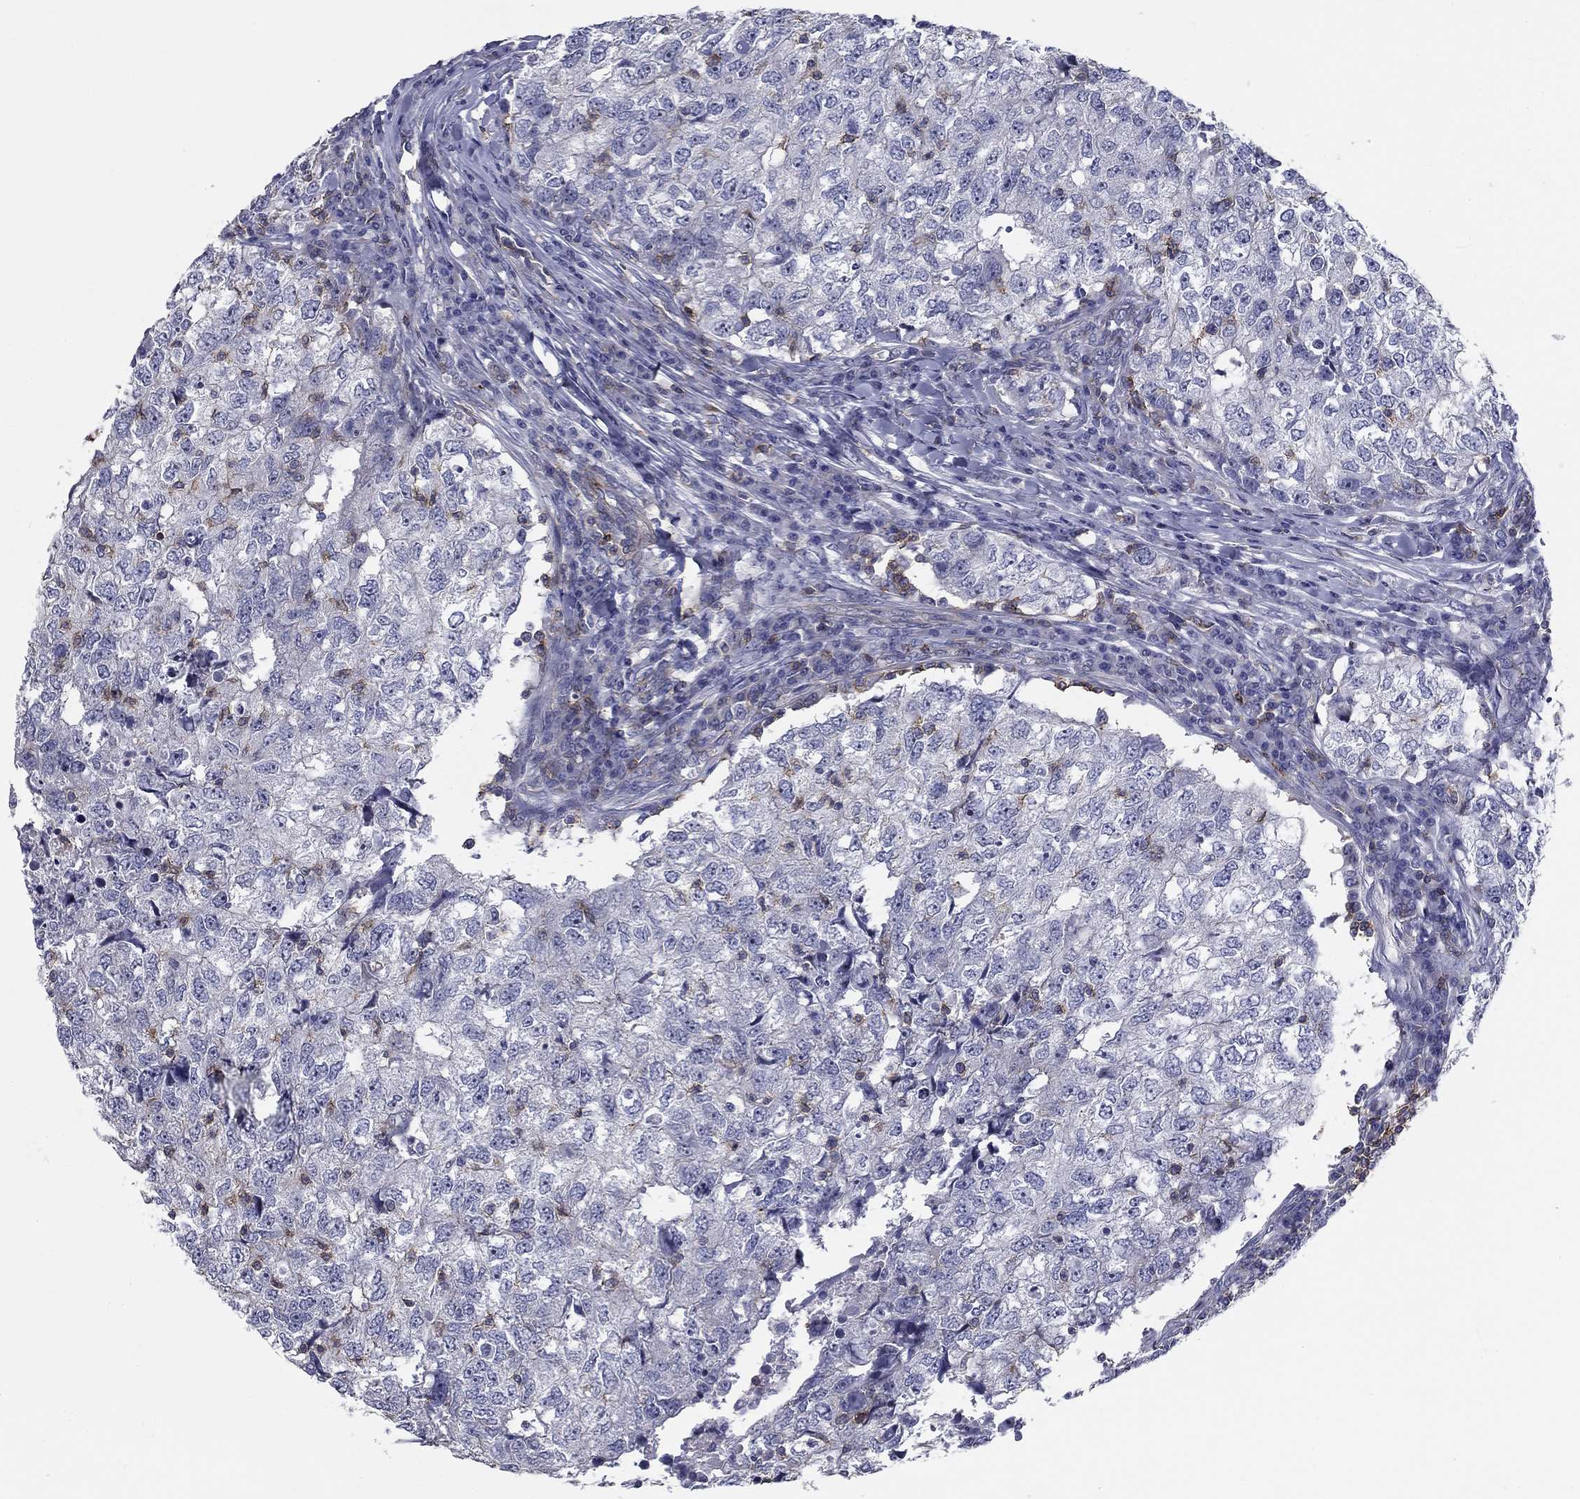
{"staining": {"intensity": "negative", "quantity": "none", "location": "none"}, "tissue": "breast cancer", "cell_type": "Tumor cells", "image_type": "cancer", "snomed": [{"axis": "morphology", "description": "Duct carcinoma"}, {"axis": "topography", "description": "Breast"}], "caption": "An immunohistochemistry photomicrograph of breast cancer (infiltrating ductal carcinoma) is shown. There is no staining in tumor cells of breast cancer (infiltrating ductal carcinoma).", "gene": "SIT1", "patient": {"sex": "female", "age": 30}}